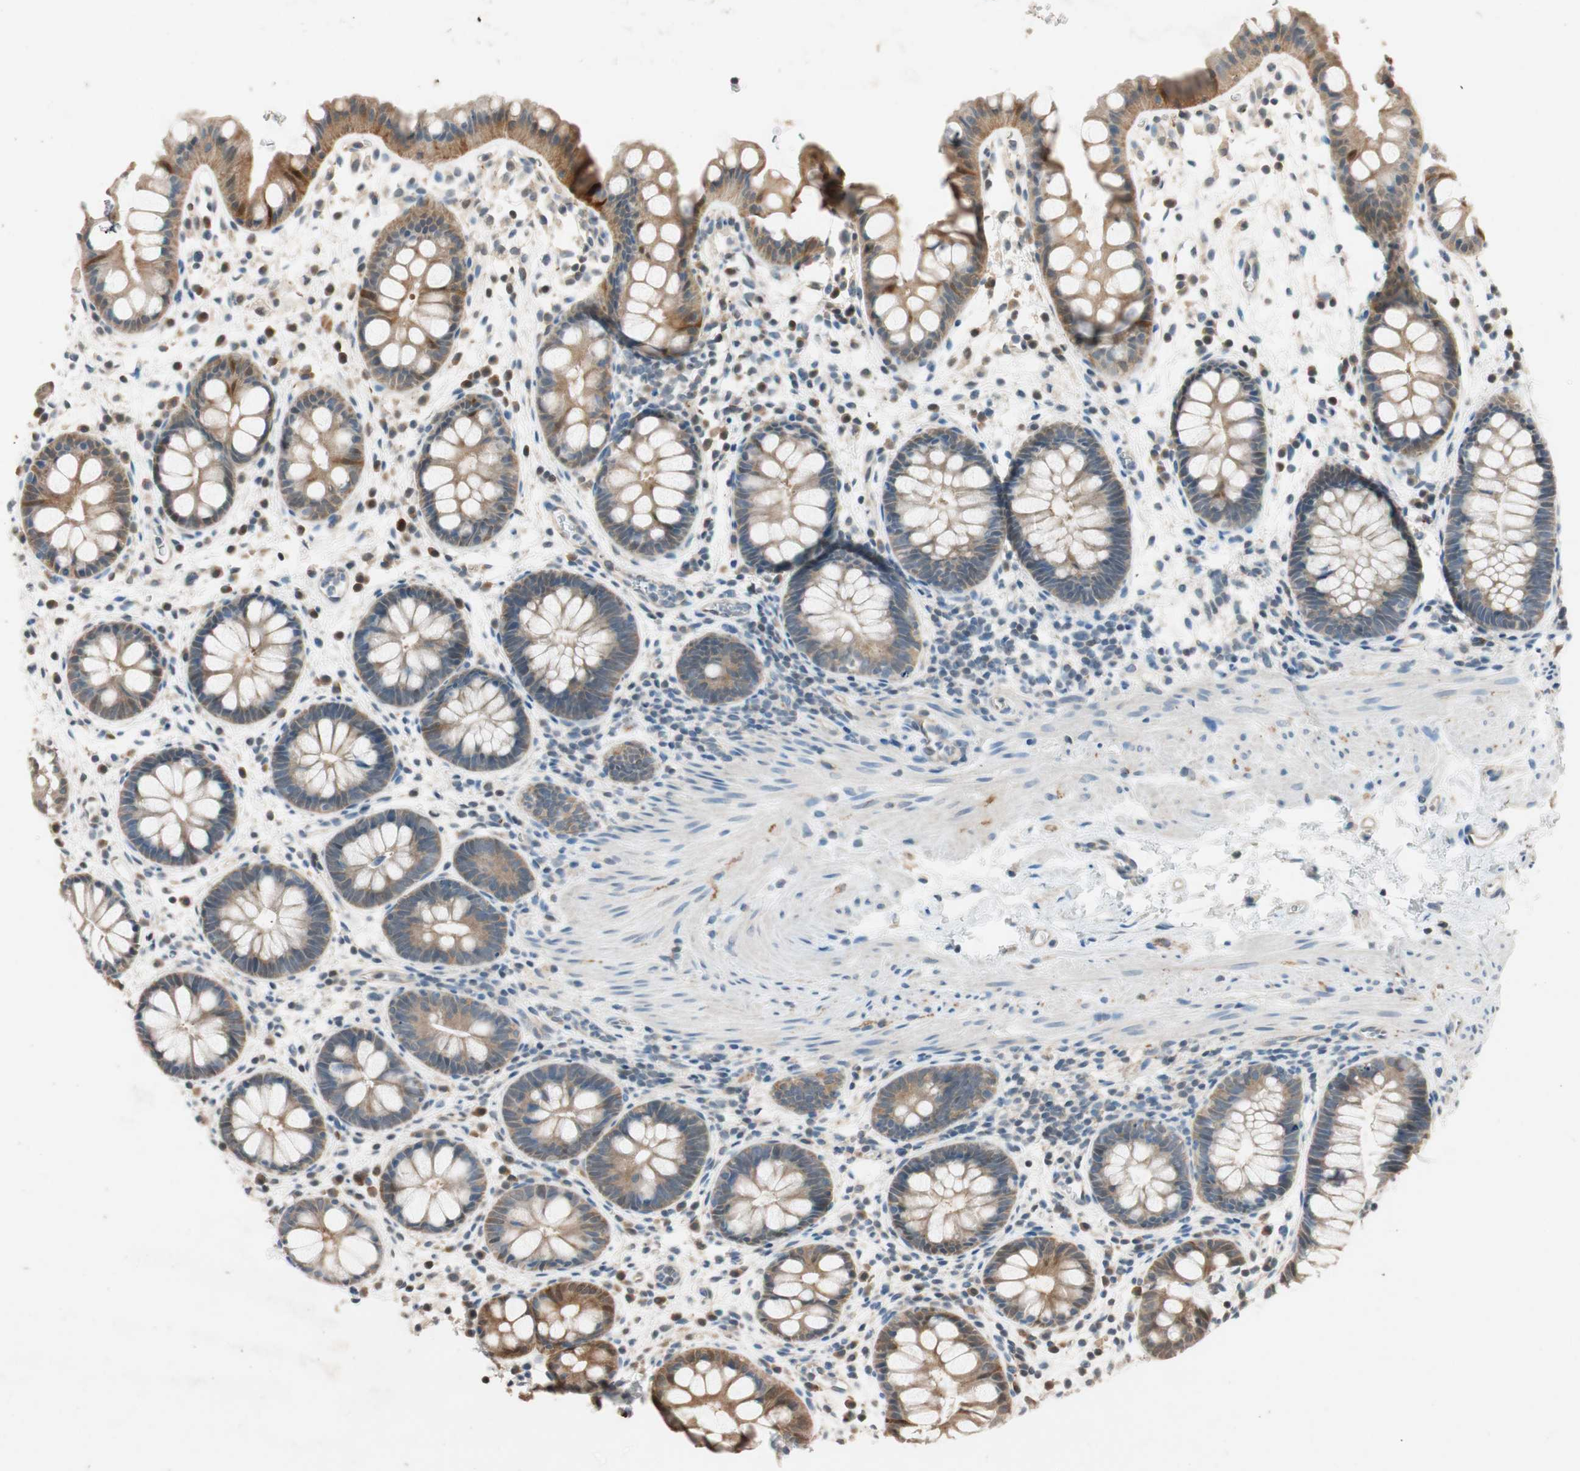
{"staining": {"intensity": "moderate", "quantity": "25%-75%", "location": "cytoplasmic/membranous"}, "tissue": "rectum", "cell_type": "Glandular cells", "image_type": "normal", "snomed": [{"axis": "morphology", "description": "Normal tissue, NOS"}, {"axis": "topography", "description": "Rectum"}], "caption": "IHC photomicrograph of normal rectum stained for a protein (brown), which shows medium levels of moderate cytoplasmic/membranous staining in about 25%-75% of glandular cells.", "gene": "SERPINB5", "patient": {"sex": "female", "age": 24}}